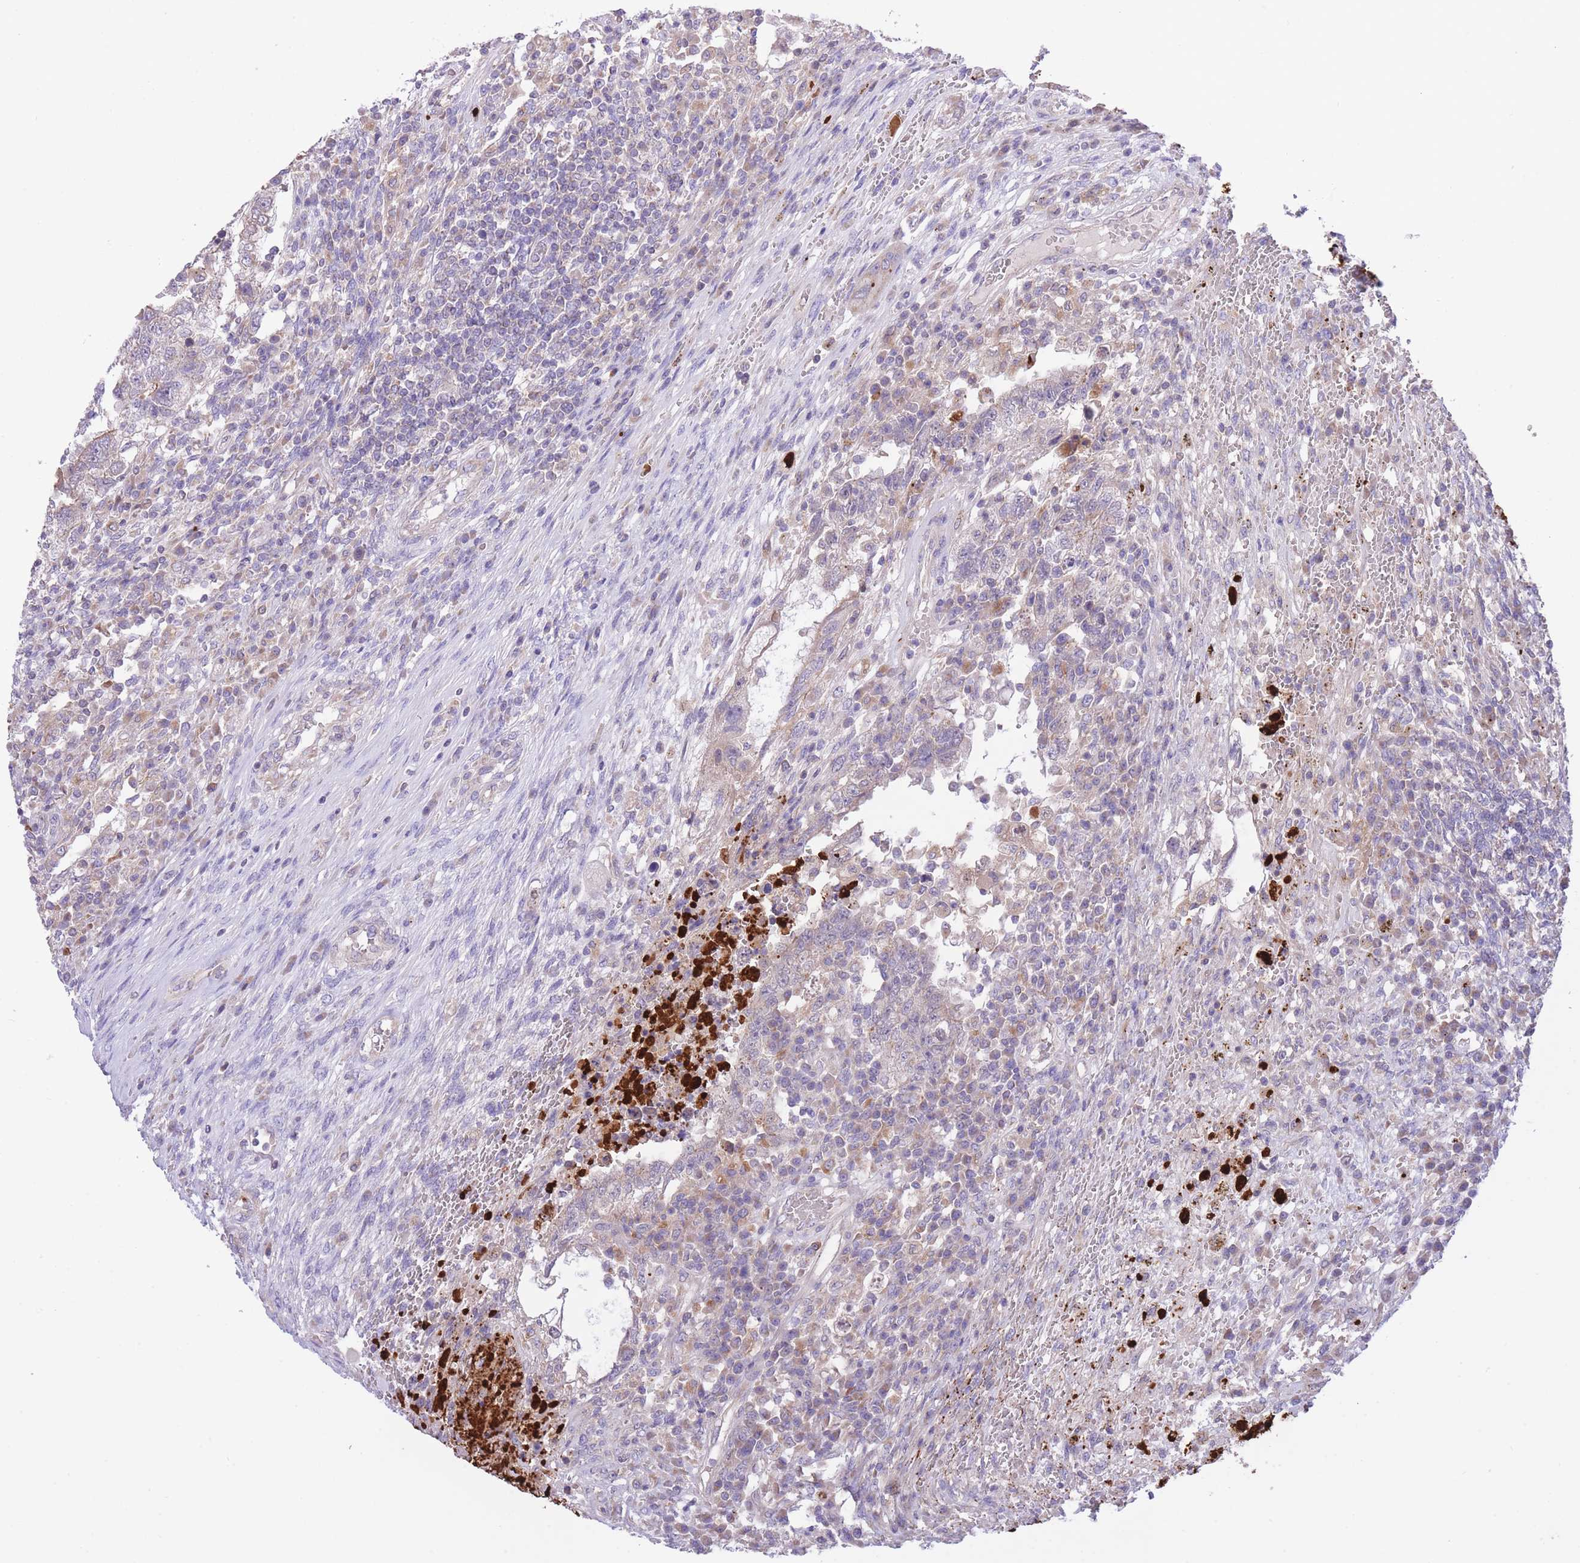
{"staining": {"intensity": "weak", "quantity": "25%-75%", "location": "cytoplasmic/membranous"}, "tissue": "testis cancer", "cell_type": "Tumor cells", "image_type": "cancer", "snomed": [{"axis": "morphology", "description": "Carcinoma, Embryonal, NOS"}, {"axis": "topography", "description": "Testis"}], "caption": "Immunohistochemical staining of embryonal carcinoma (testis) exhibits low levels of weak cytoplasmic/membranous staining in about 25%-75% of tumor cells.", "gene": "ATP13A2", "patient": {"sex": "male", "age": 26}}